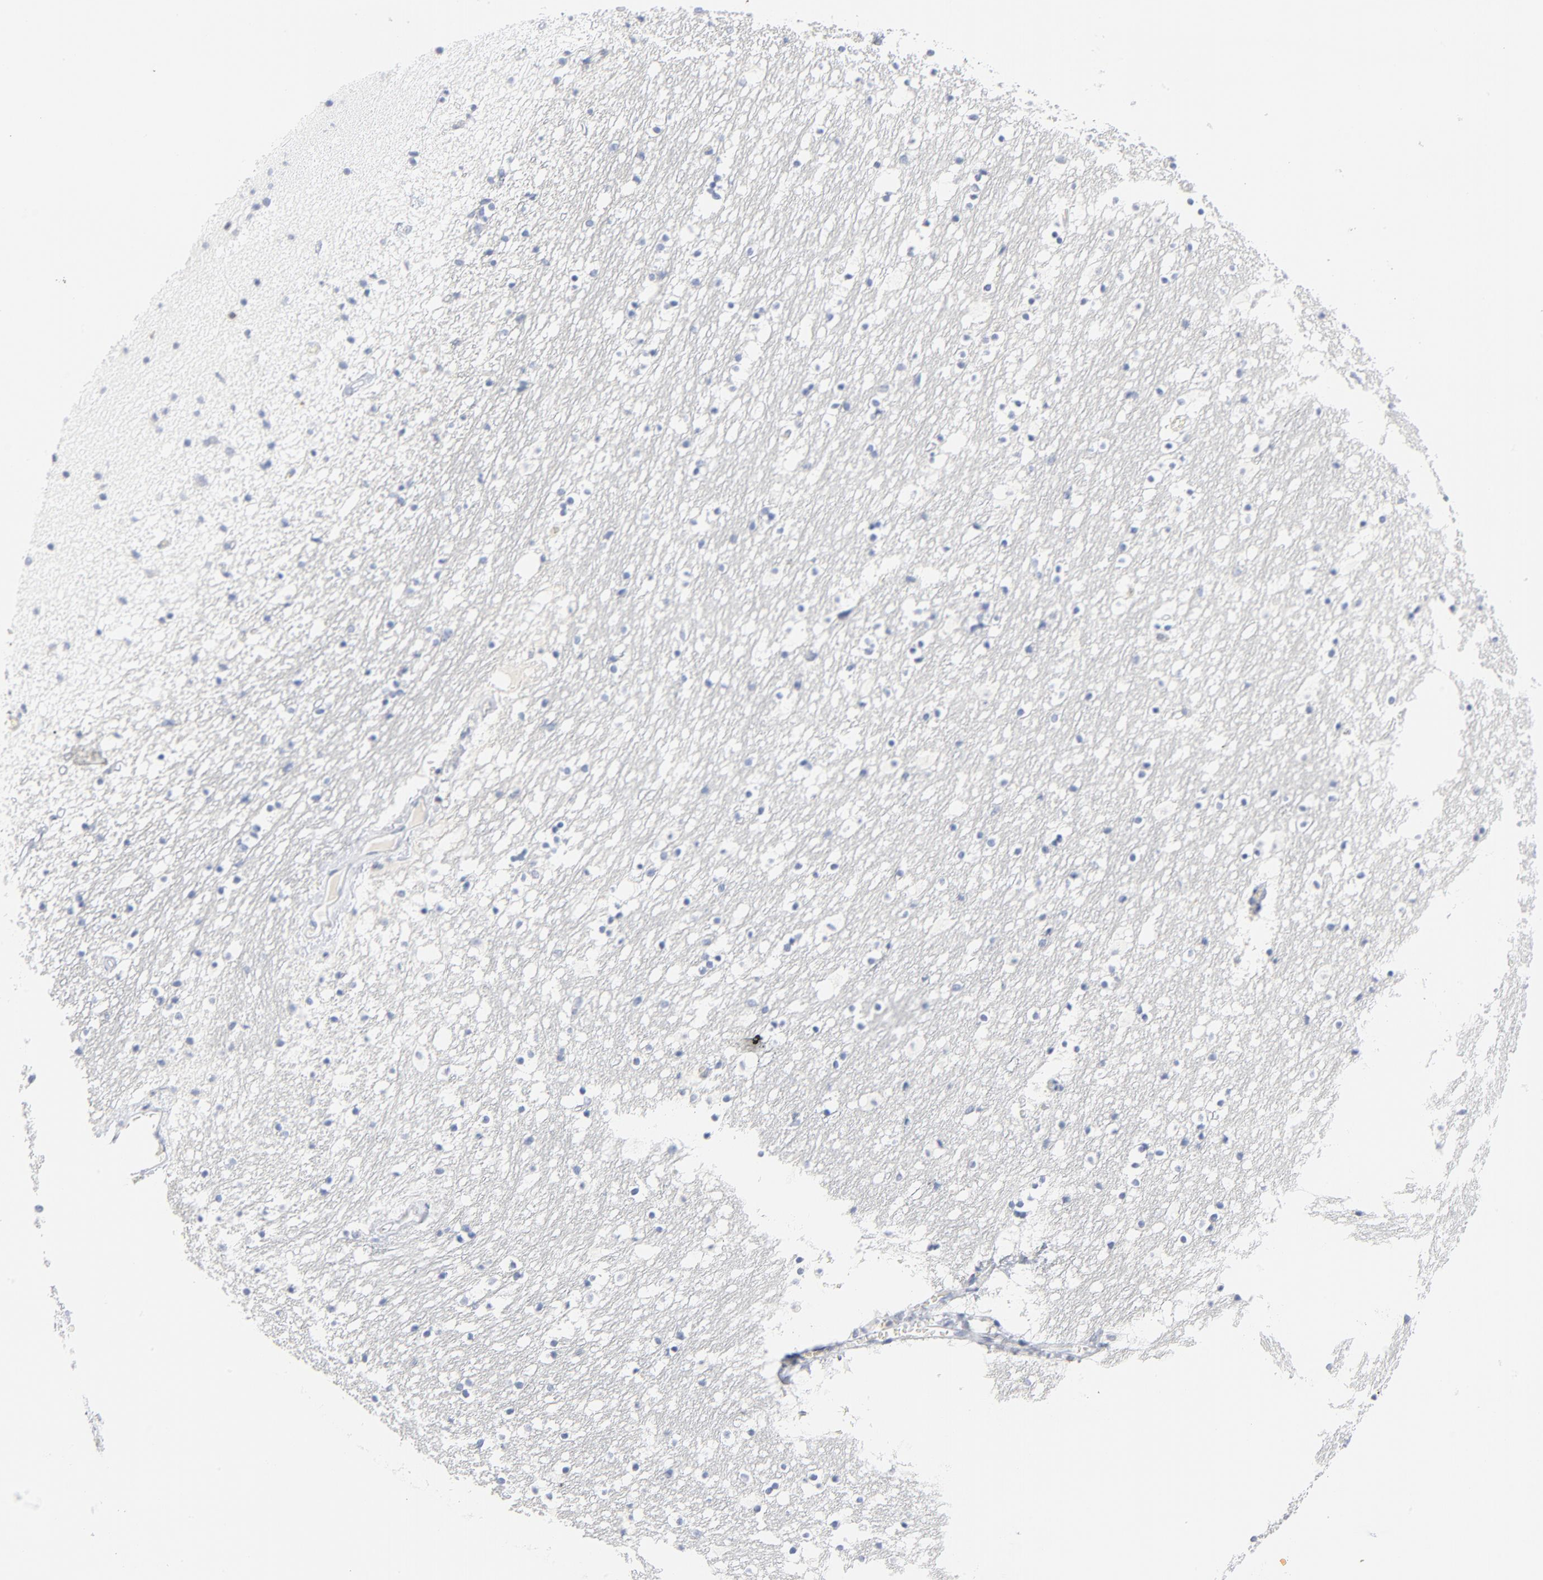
{"staining": {"intensity": "negative", "quantity": "none", "location": "none"}, "tissue": "caudate", "cell_type": "Glial cells", "image_type": "normal", "snomed": [{"axis": "morphology", "description": "Normal tissue, NOS"}, {"axis": "topography", "description": "Lateral ventricle wall"}], "caption": "A high-resolution image shows IHC staining of unremarkable caudate, which exhibits no significant positivity in glial cells.", "gene": "PTK2B", "patient": {"sex": "male", "age": 45}}